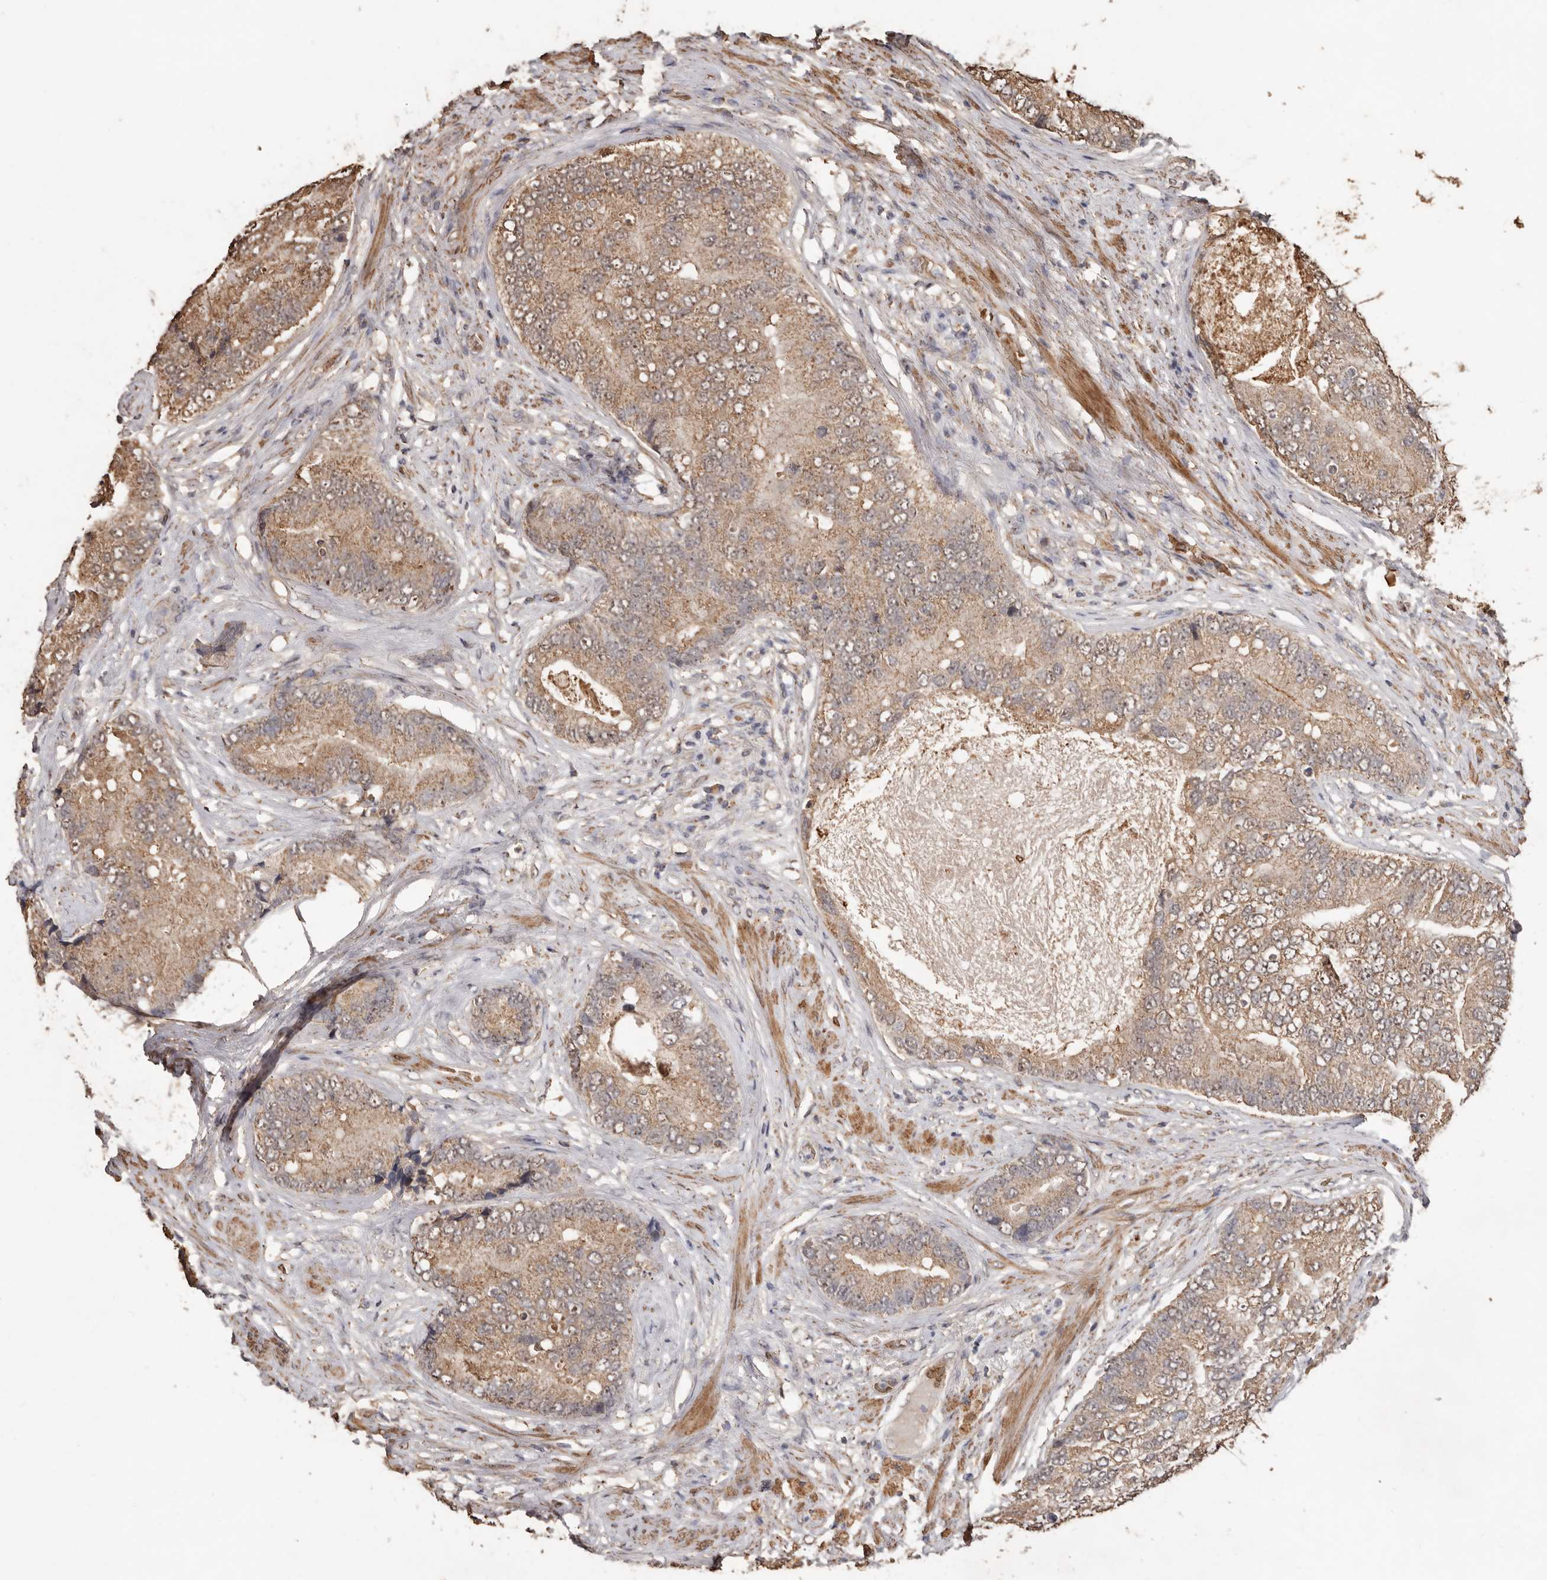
{"staining": {"intensity": "moderate", "quantity": ">75%", "location": "cytoplasmic/membranous"}, "tissue": "prostate cancer", "cell_type": "Tumor cells", "image_type": "cancer", "snomed": [{"axis": "morphology", "description": "Adenocarcinoma, High grade"}, {"axis": "topography", "description": "Prostate"}], "caption": "The photomicrograph reveals staining of prostate adenocarcinoma (high-grade), revealing moderate cytoplasmic/membranous protein expression (brown color) within tumor cells.", "gene": "GRAMD2A", "patient": {"sex": "male", "age": 70}}